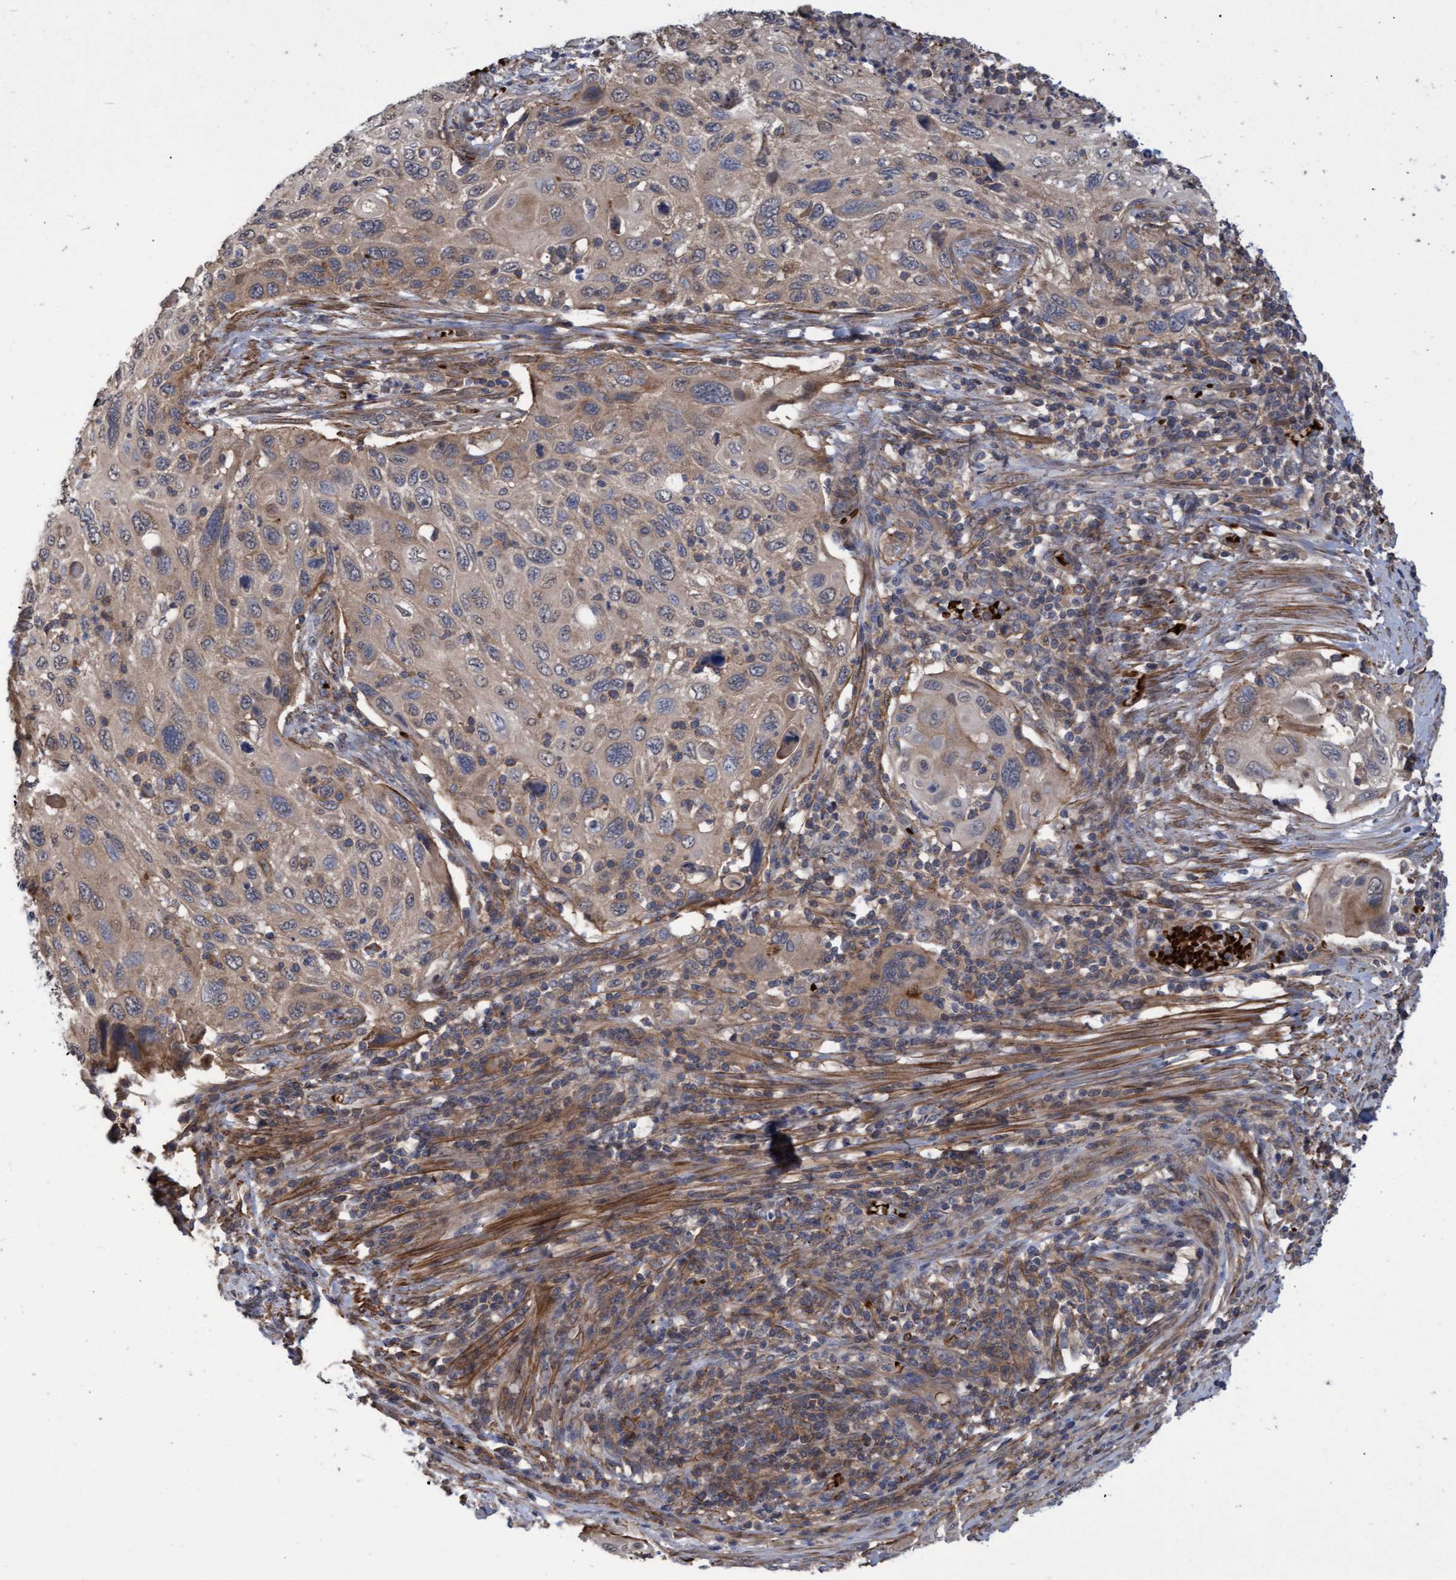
{"staining": {"intensity": "weak", "quantity": "25%-75%", "location": "cytoplasmic/membranous"}, "tissue": "cervical cancer", "cell_type": "Tumor cells", "image_type": "cancer", "snomed": [{"axis": "morphology", "description": "Squamous cell carcinoma, NOS"}, {"axis": "topography", "description": "Cervix"}], "caption": "An immunohistochemistry image of neoplastic tissue is shown. Protein staining in brown highlights weak cytoplasmic/membranous positivity in cervical cancer within tumor cells. (Stains: DAB (3,3'-diaminobenzidine) in brown, nuclei in blue, Microscopy: brightfield microscopy at high magnification).", "gene": "NAA15", "patient": {"sex": "female", "age": 70}}